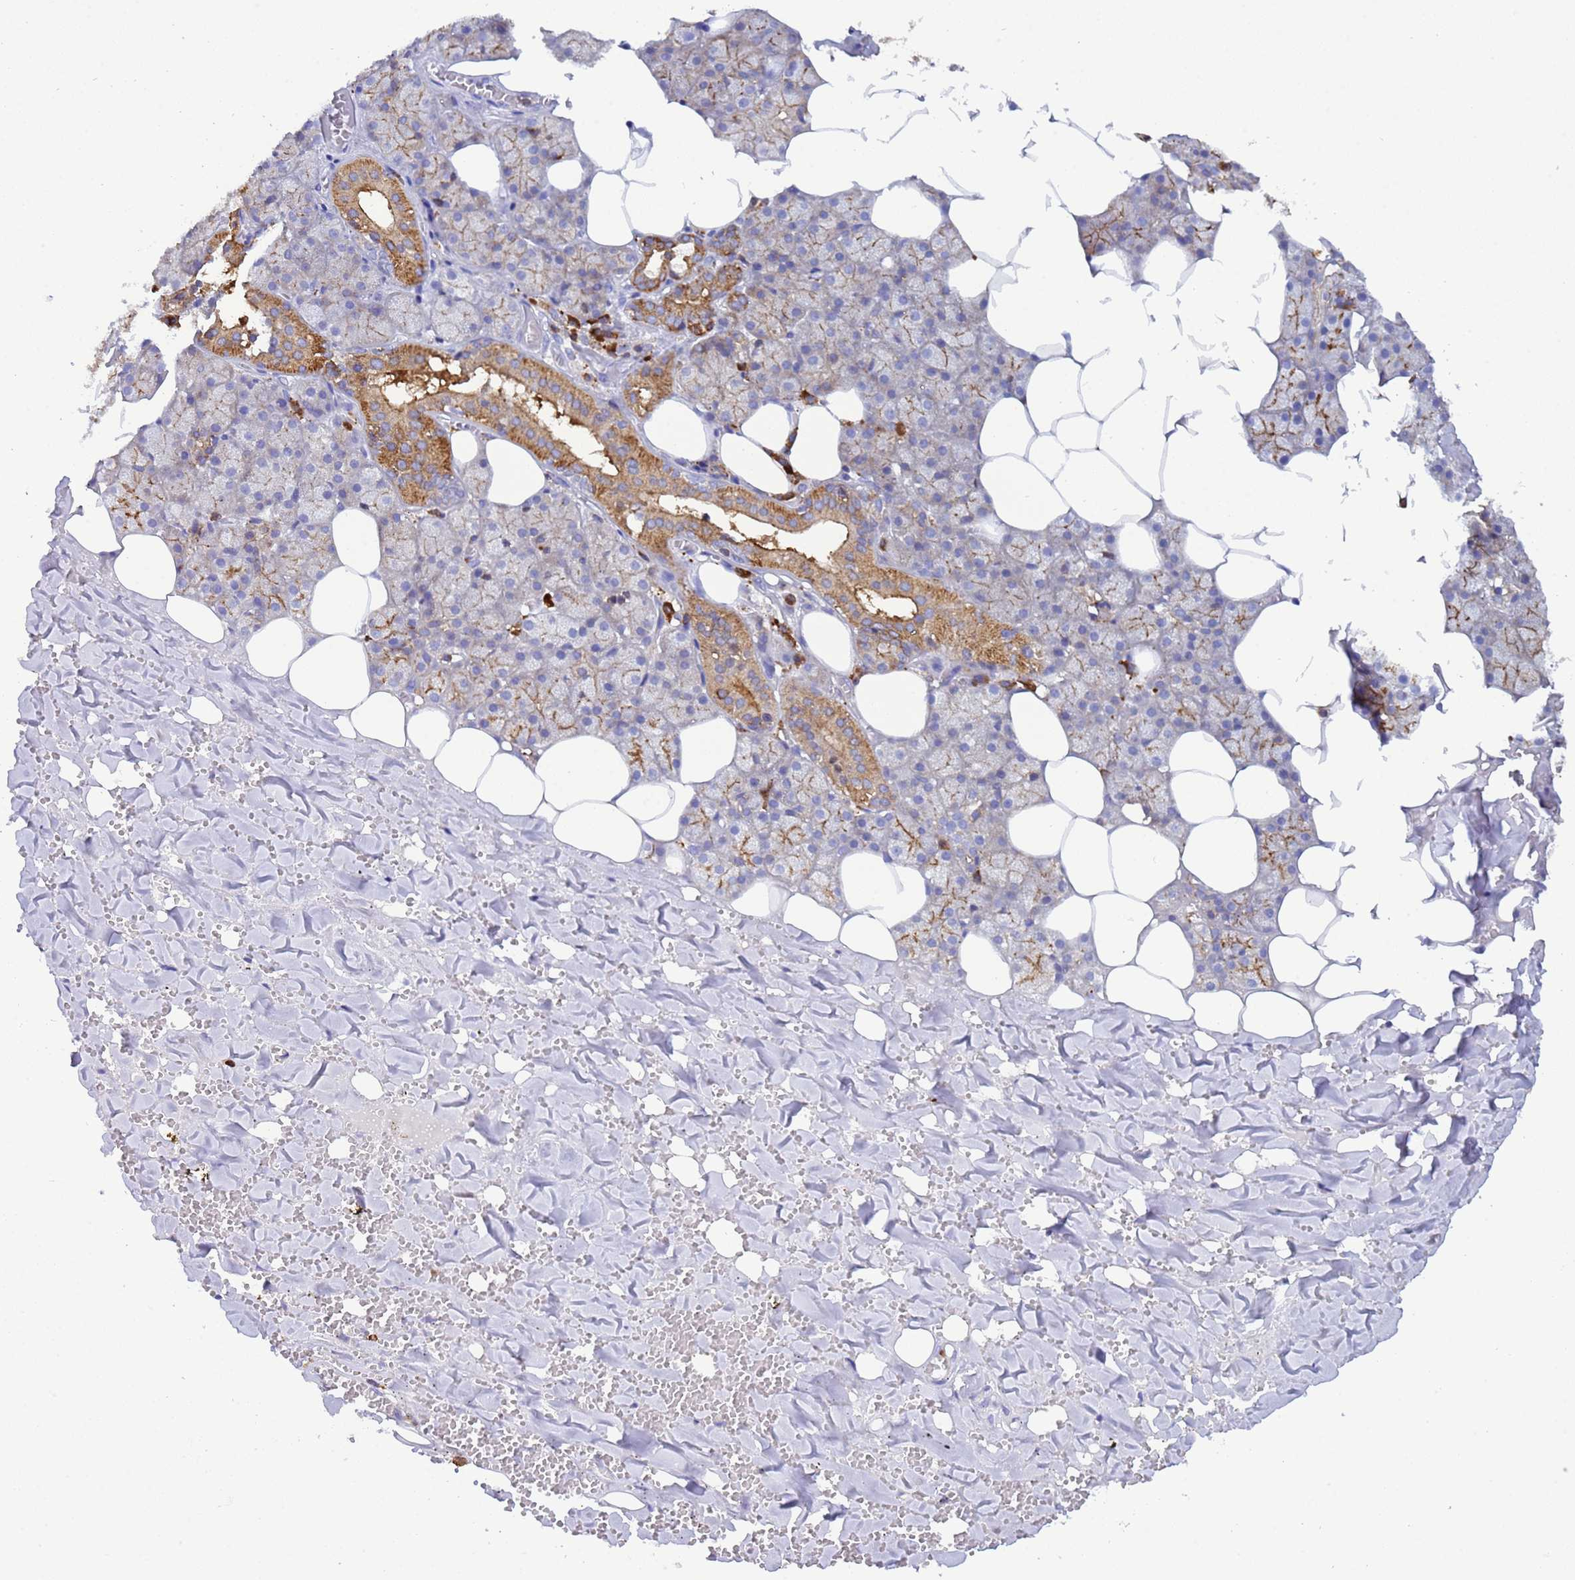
{"staining": {"intensity": "moderate", "quantity": "<25%", "location": "cytoplasmic/membranous"}, "tissue": "salivary gland", "cell_type": "Glandular cells", "image_type": "normal", "snomed": [{"axis": "morphology", "description": "Normal tissue, NOS"}, {"axis": "topography", "description": "Salivary gland"}], "caption": "DAB (3,3'-diaminobenzidine) immunohistochemical staining of benign salivary gland demonstrates moderate cytoplasmic/membranous protein expression in approximately <25% of glandular cells.", "gene": "EZR", "patient": {"sex": "male", "age": 62}}